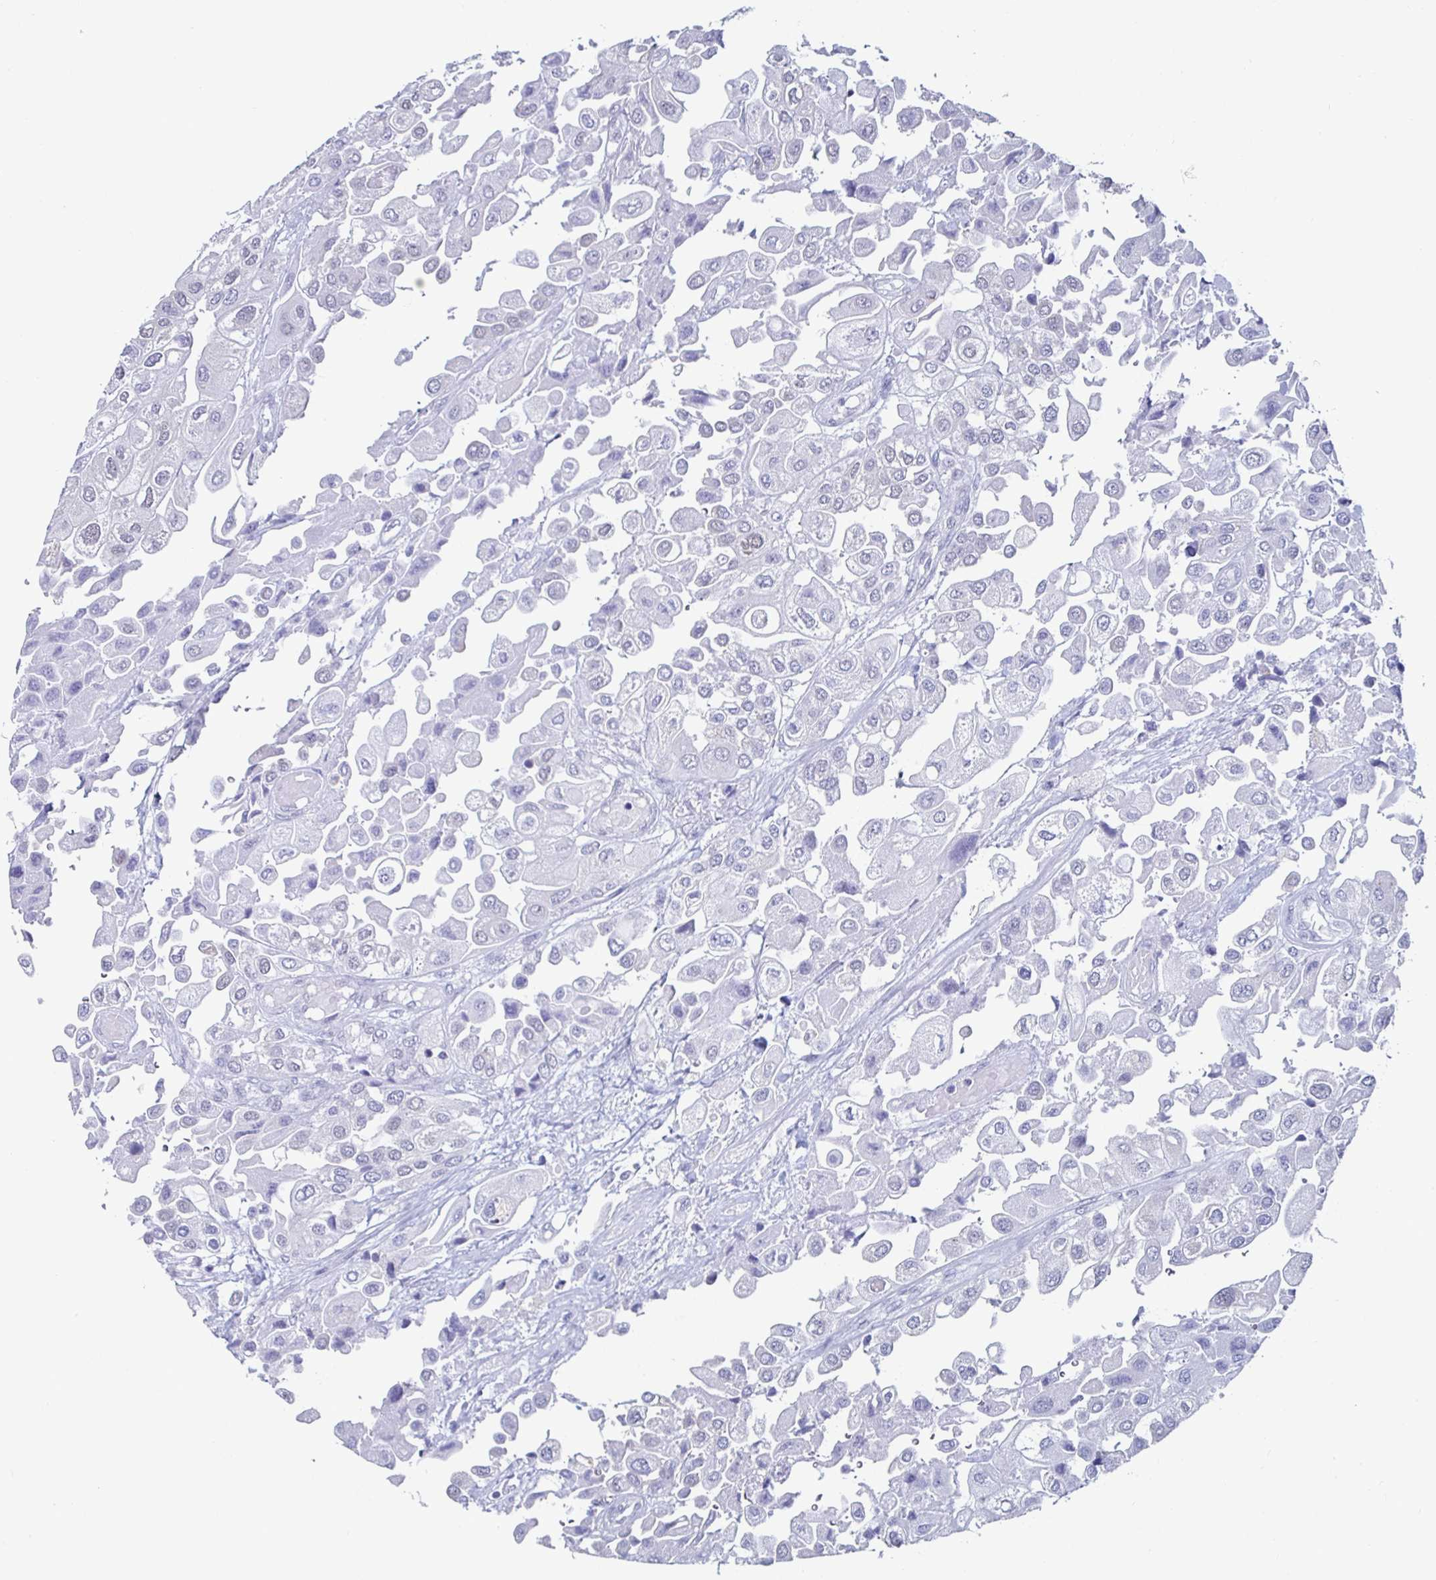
{"staining": {"intensity": "moderate", "quantity": "25%-75%", "location": "nuclear"}, "tissue": "urothelial cancer", "cell_type": "Tumor cells", "image_type": "cancer", "snomed": [{"axis": "morphology", "description": "Urothelial carcinoma, High grade"}, {"axis": "topography", "description": "Urinary bladder"}], "caption": "Brown immunohistochemical staining in human urothelial carcinoma (high-grade) exhibits moderate nuclear expression in about 25%-75% of tumor cells.", "gene": "DDX39B", "patient": {"sex": "female", "age": 64}}